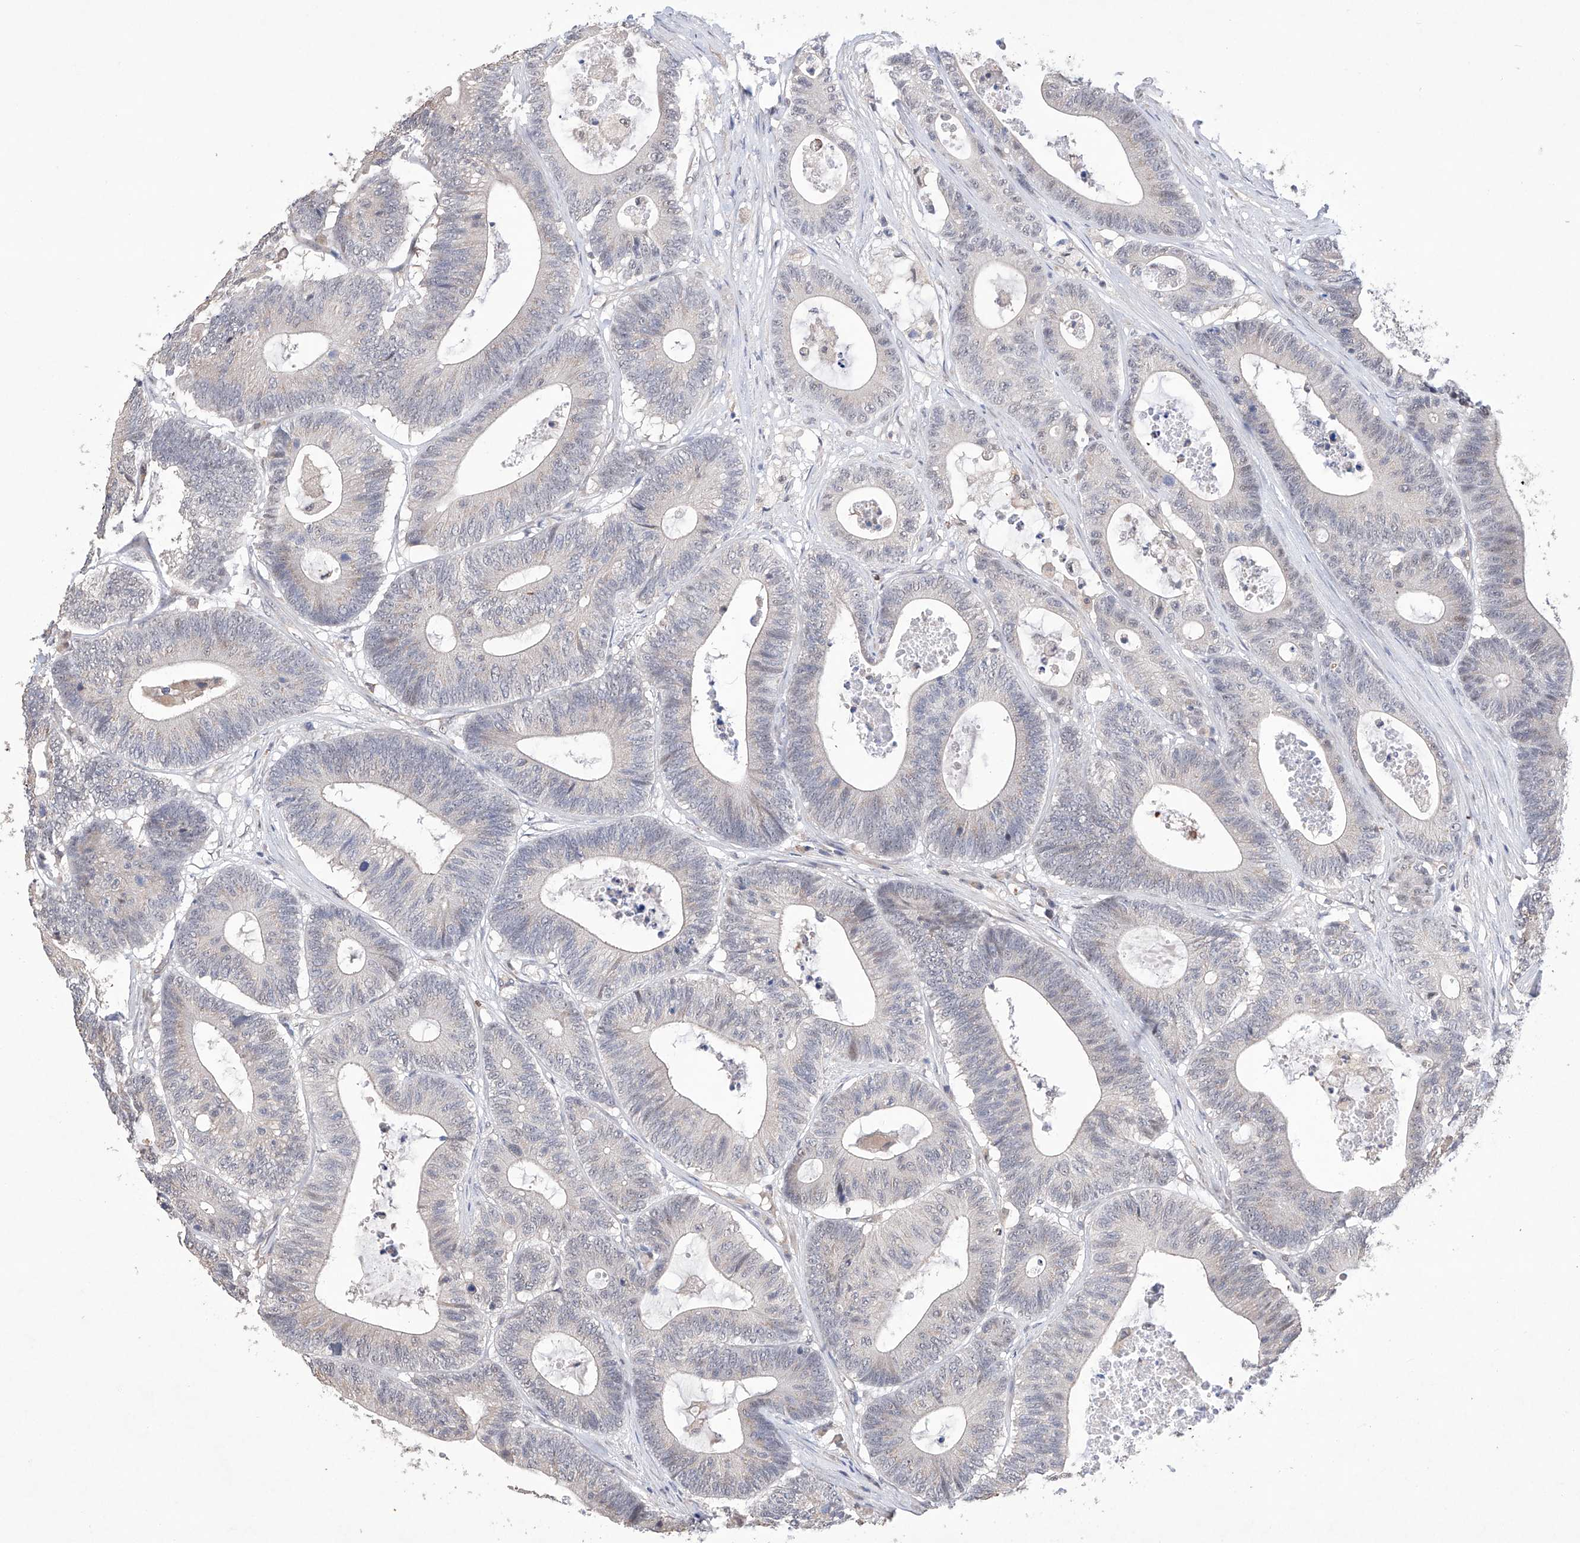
{"staining": {"intensity": "negative", "quantity": "none", "location": "none"}, "tissue": "colorectal cancer", "cell_type": "Tumor cells", "image_type": "cancer", "snomed": [{"axis": "morphology", "description": "Adenocarcinoma, NOS"}, {"axis": "topography", "description": "Colon"}], "caption": "This is an IHC image of human colorectal adenocarcinoma. There is no expression in tumor cells.", "gene": "AFG1L", "patient": {"sex": "female", "age": 84}}